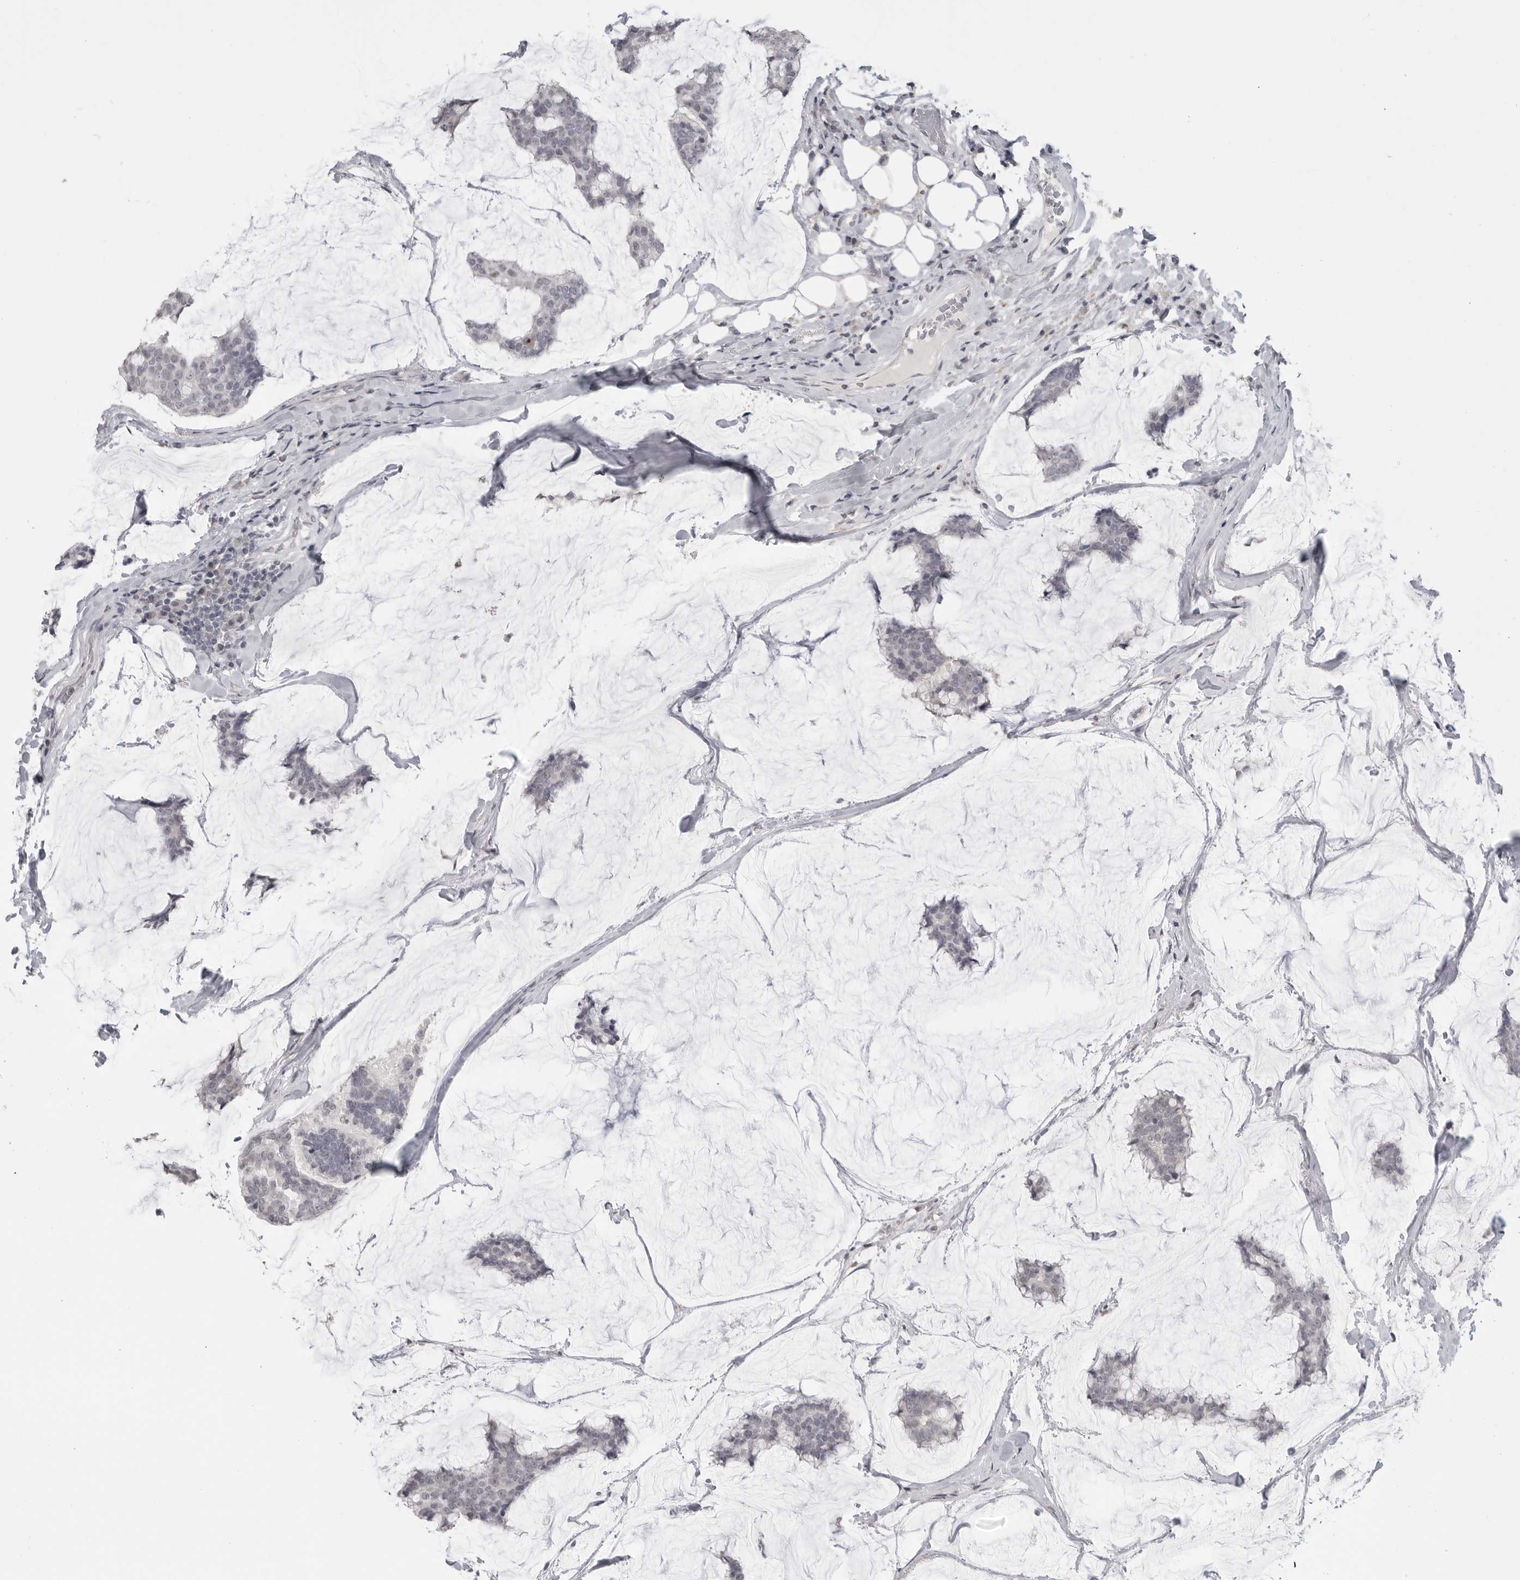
{"staining": {"intensity": "negative", "quantity": "none", "location": "none"}, "tissue": "breast cancer", "cell_type": "Tumor cells", "image_type": "cancer", "snomed": [{"axis": "morphology", "description": "Duct carcinoma"}, {"axis": "topography", "description": "Breast"}], "caption": "Breast cancer stained for a protein using immunohistochemistry exhibits no staining tumor cells.", "gene": "PRSS1", "patient": {"sex": "female", "age": 93}}